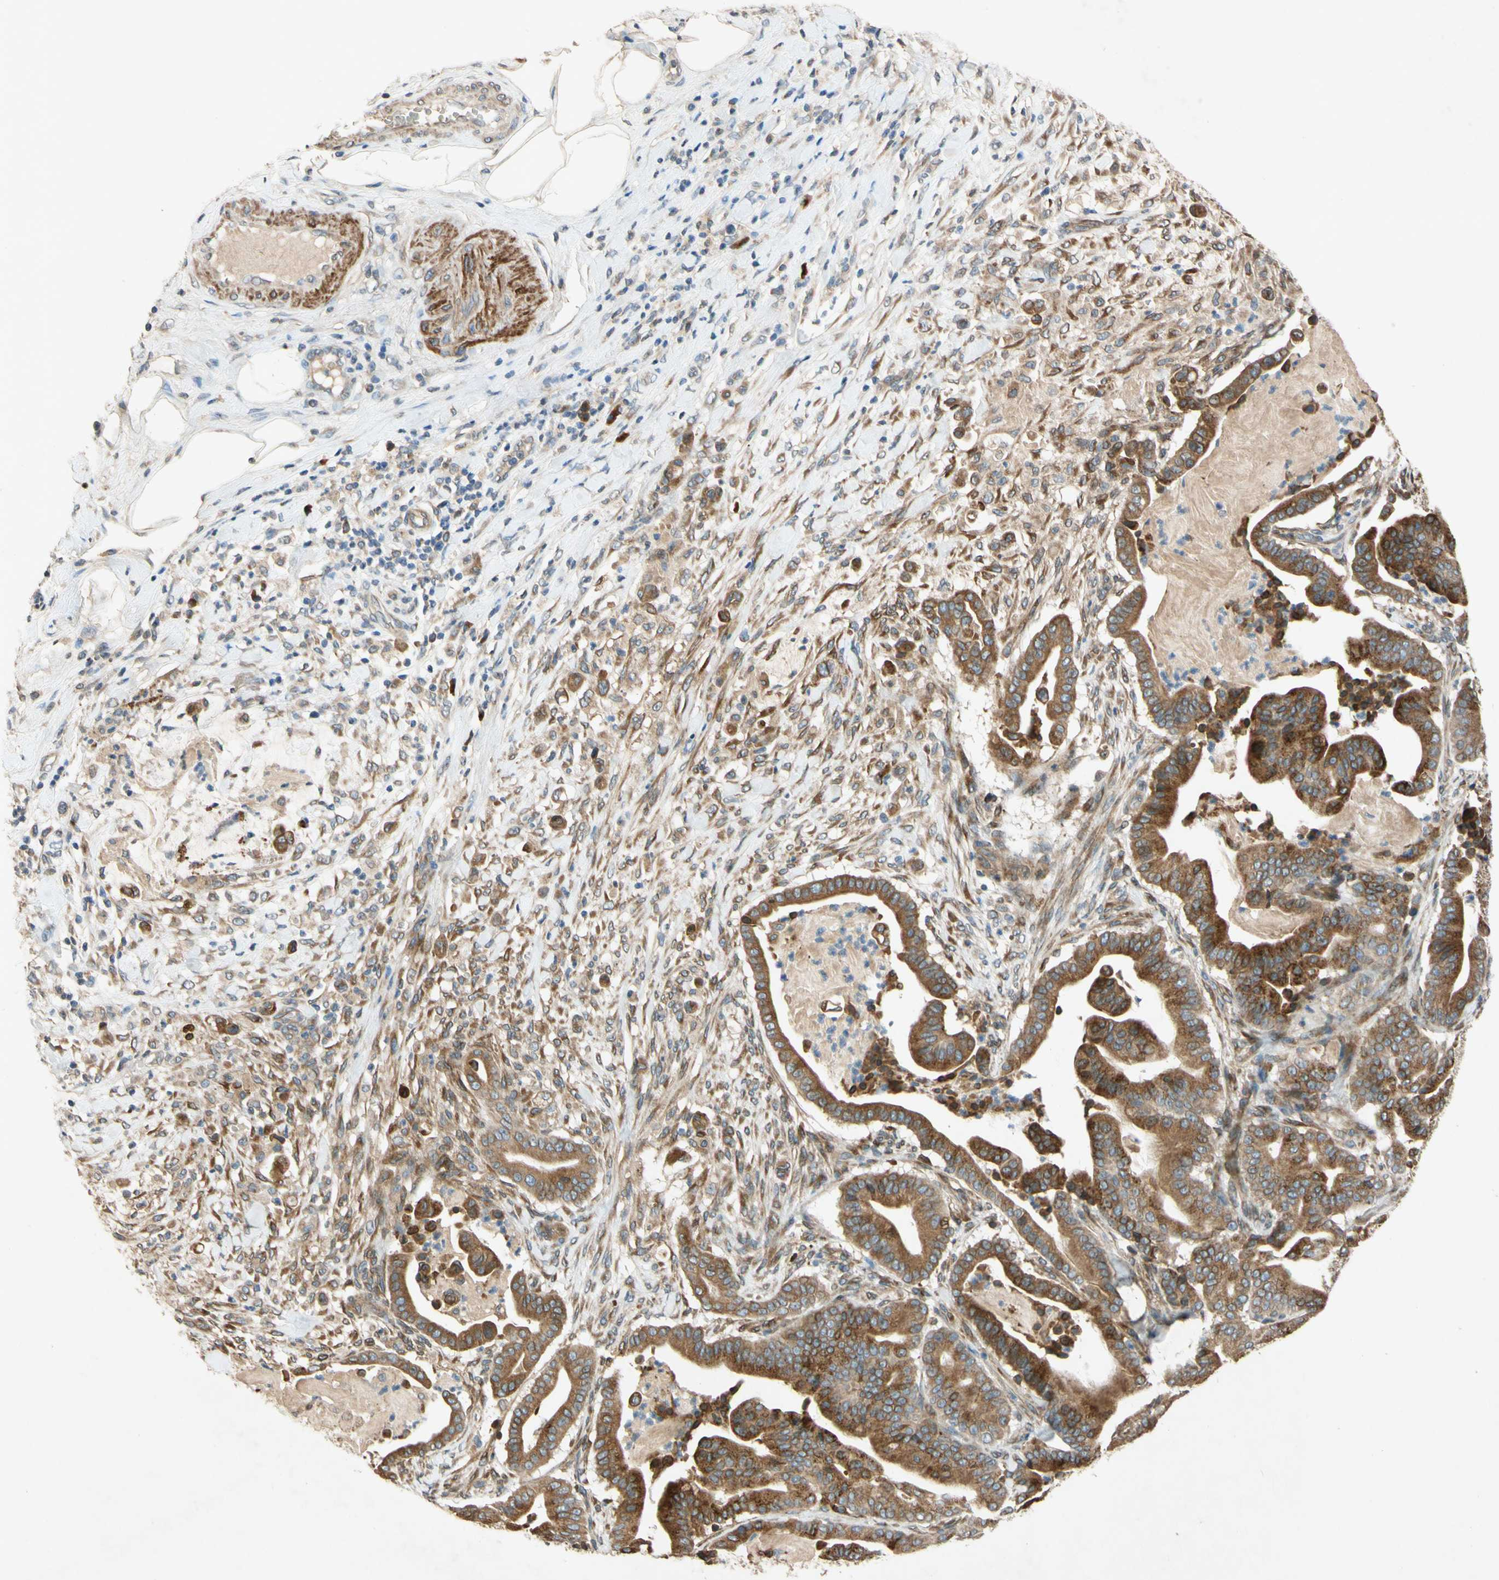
{"staining": {"intensity": "moderate", "quantity": ">75%", "location": "cytoplasmic/membranous,nuclear"}, "tissue": "pancreatic cancer", "cell_type": "Tumor cells", "image_type": "cancer", "snomed": [{"axis": "morphology", "description": "Adenocarcinoma, NOS"}, {"axis": "topography", "description": "Pancreas"}], "caption": "There is medium levels of moderate cytoplasmic/membranous and nuclear staining in tumor cells of adenocarcinoma (pancreatic), as demonstrated by immunohistochemical staining (brown color).", "gene": "PTPRU", "patient": {"sex": "male", "age": 63}}